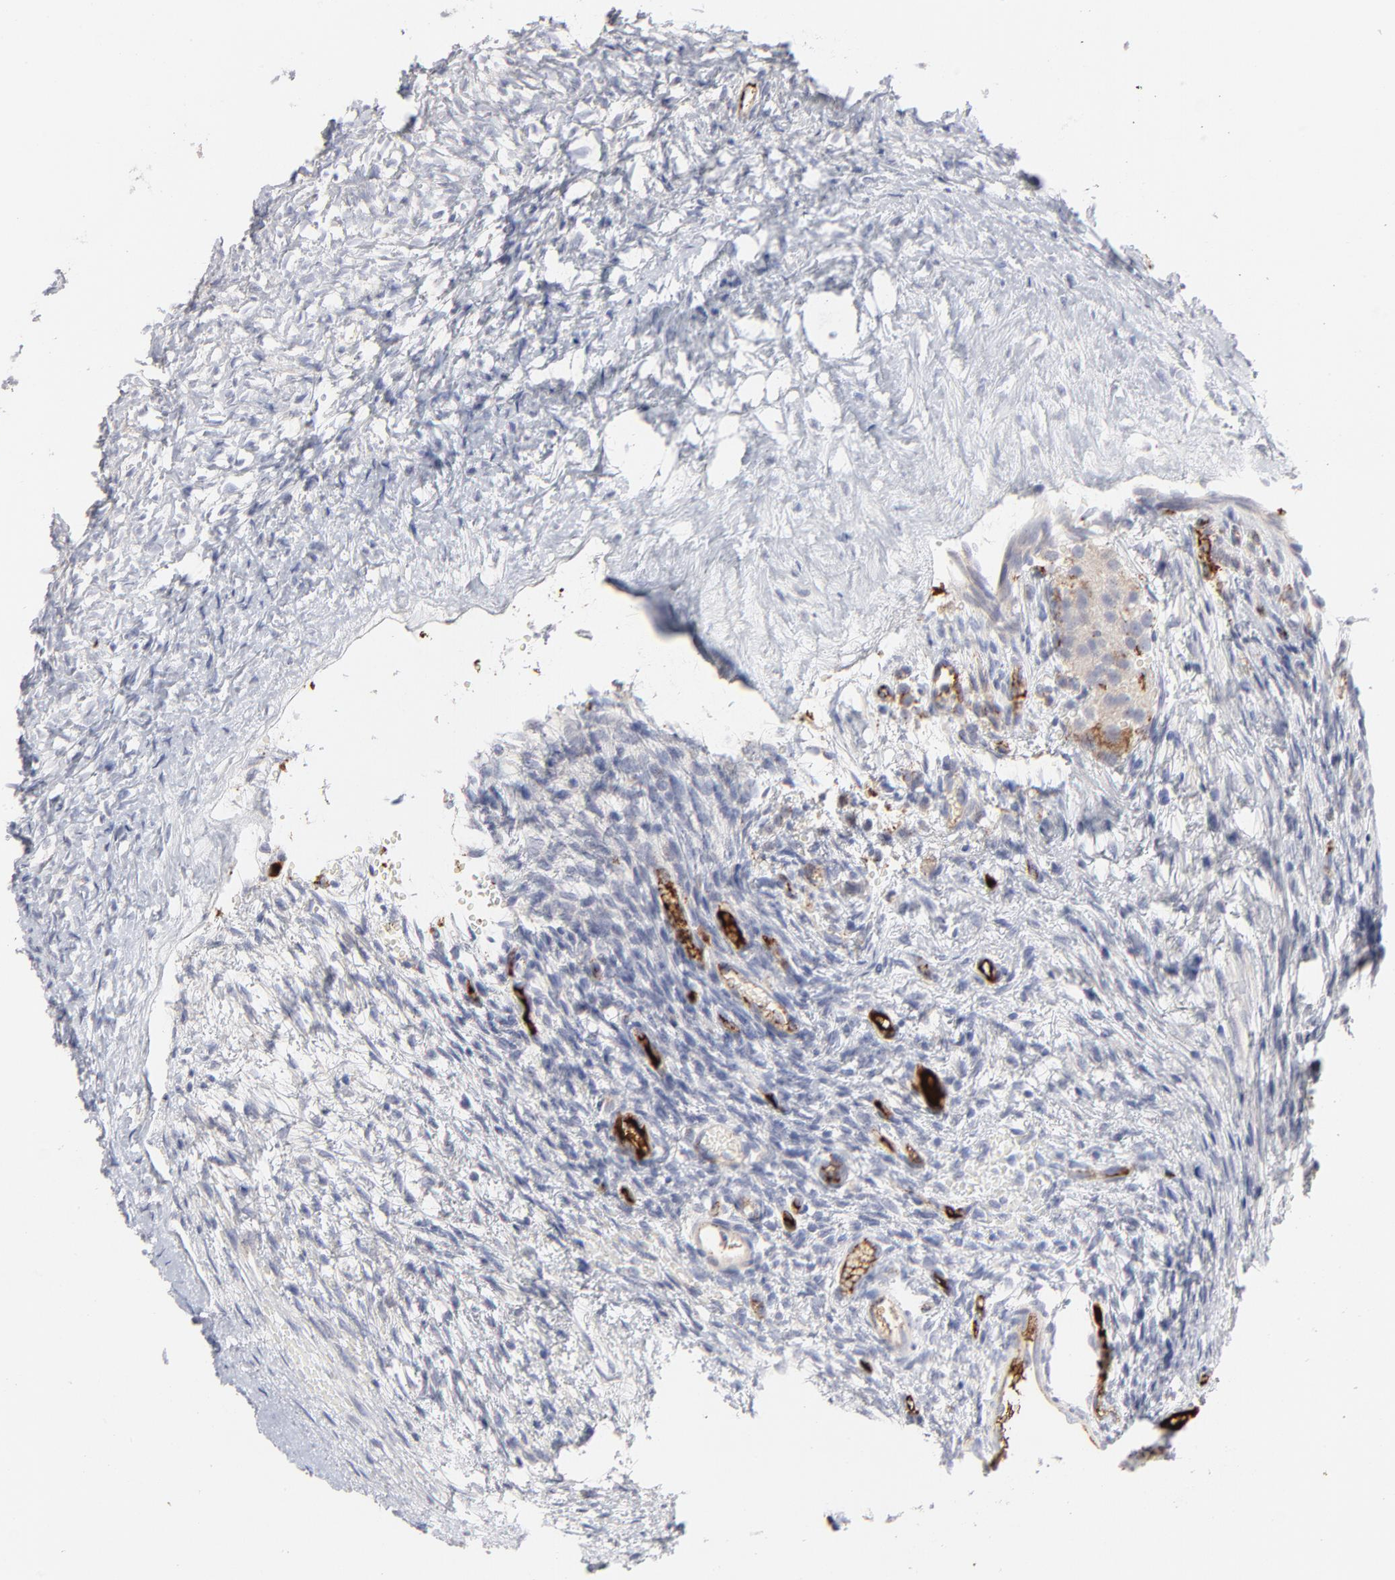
{"staining": {"intensity": "negative", "quantity": "none", "location": "none"}, "tissue": "ovary", "cell_type": "Ovarian stroma cells", "image_type": "normal", "snomed": [{"axis": "morphology", "description": "Normal tissue, NOS"}, {"axis": "topography", "description": "Ovary"}], "caption": "The photomicrograph exhibits no significant expression in ovarian stroma cells of ovary.", "gene": "CCR3", "patient": {"sex": "female", "age": 35}}